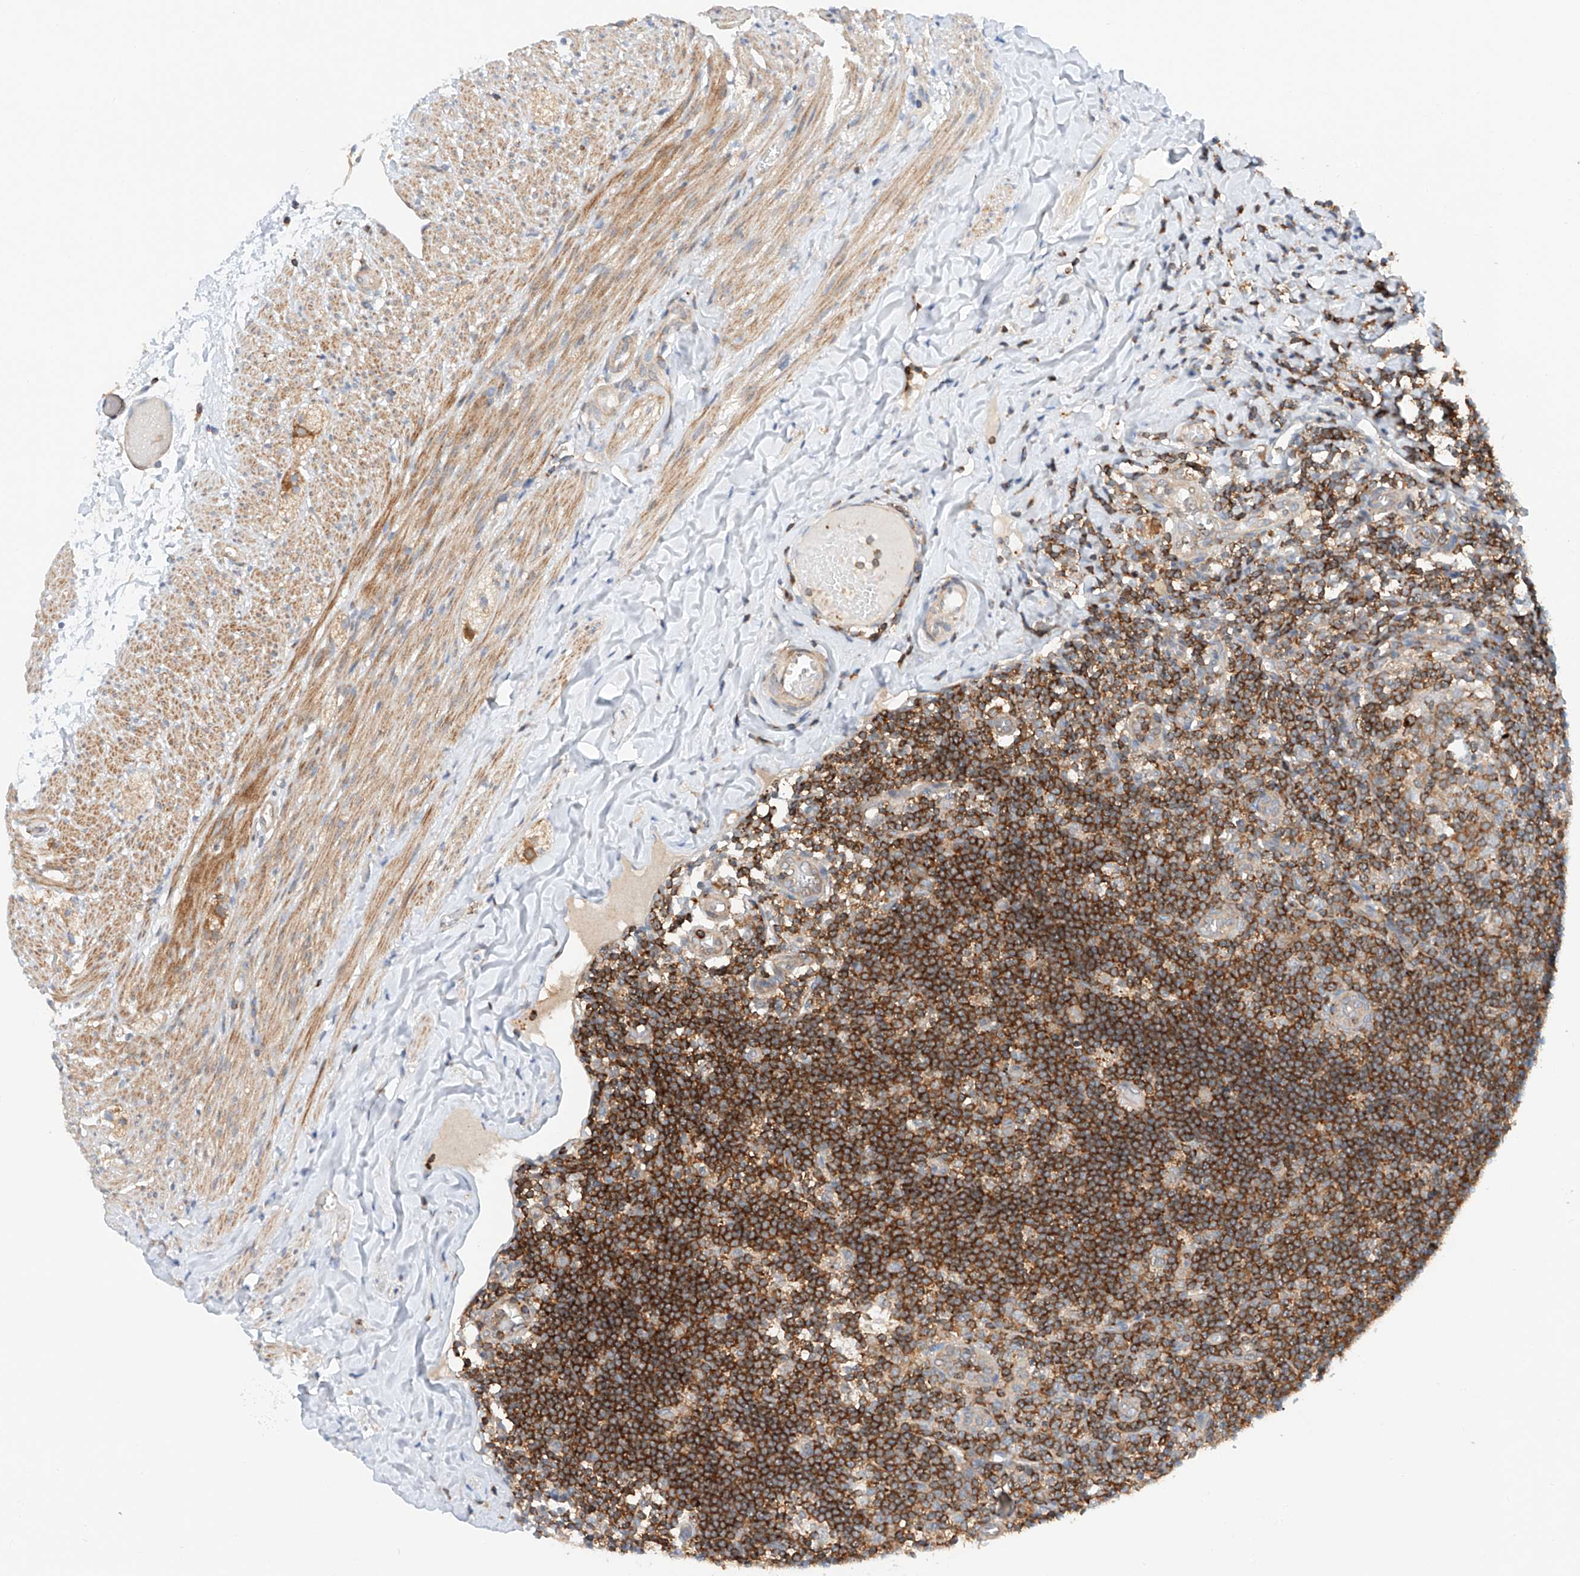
{"staining": {"intensity": "weak", "quantity": ">75%", "location": "cytoplasmic/membranous"}, "tissue": "appendix", "cell_type": "Glandular cells", "image_type": "normal", "snomed": [{"axis": "morphology", "description": "Normal tissue, NOS"}, {"axis": "topography", "description": "Appendix"}], "caption": "IHC micrograph of benign human appendix stained for a protein (brown), which displays low levels of weak cytoplasmic/membranous staining in approximately >75% of glandular cells.", "gene": "MFN2", "patient": {"sex": "male", "age": 8}}